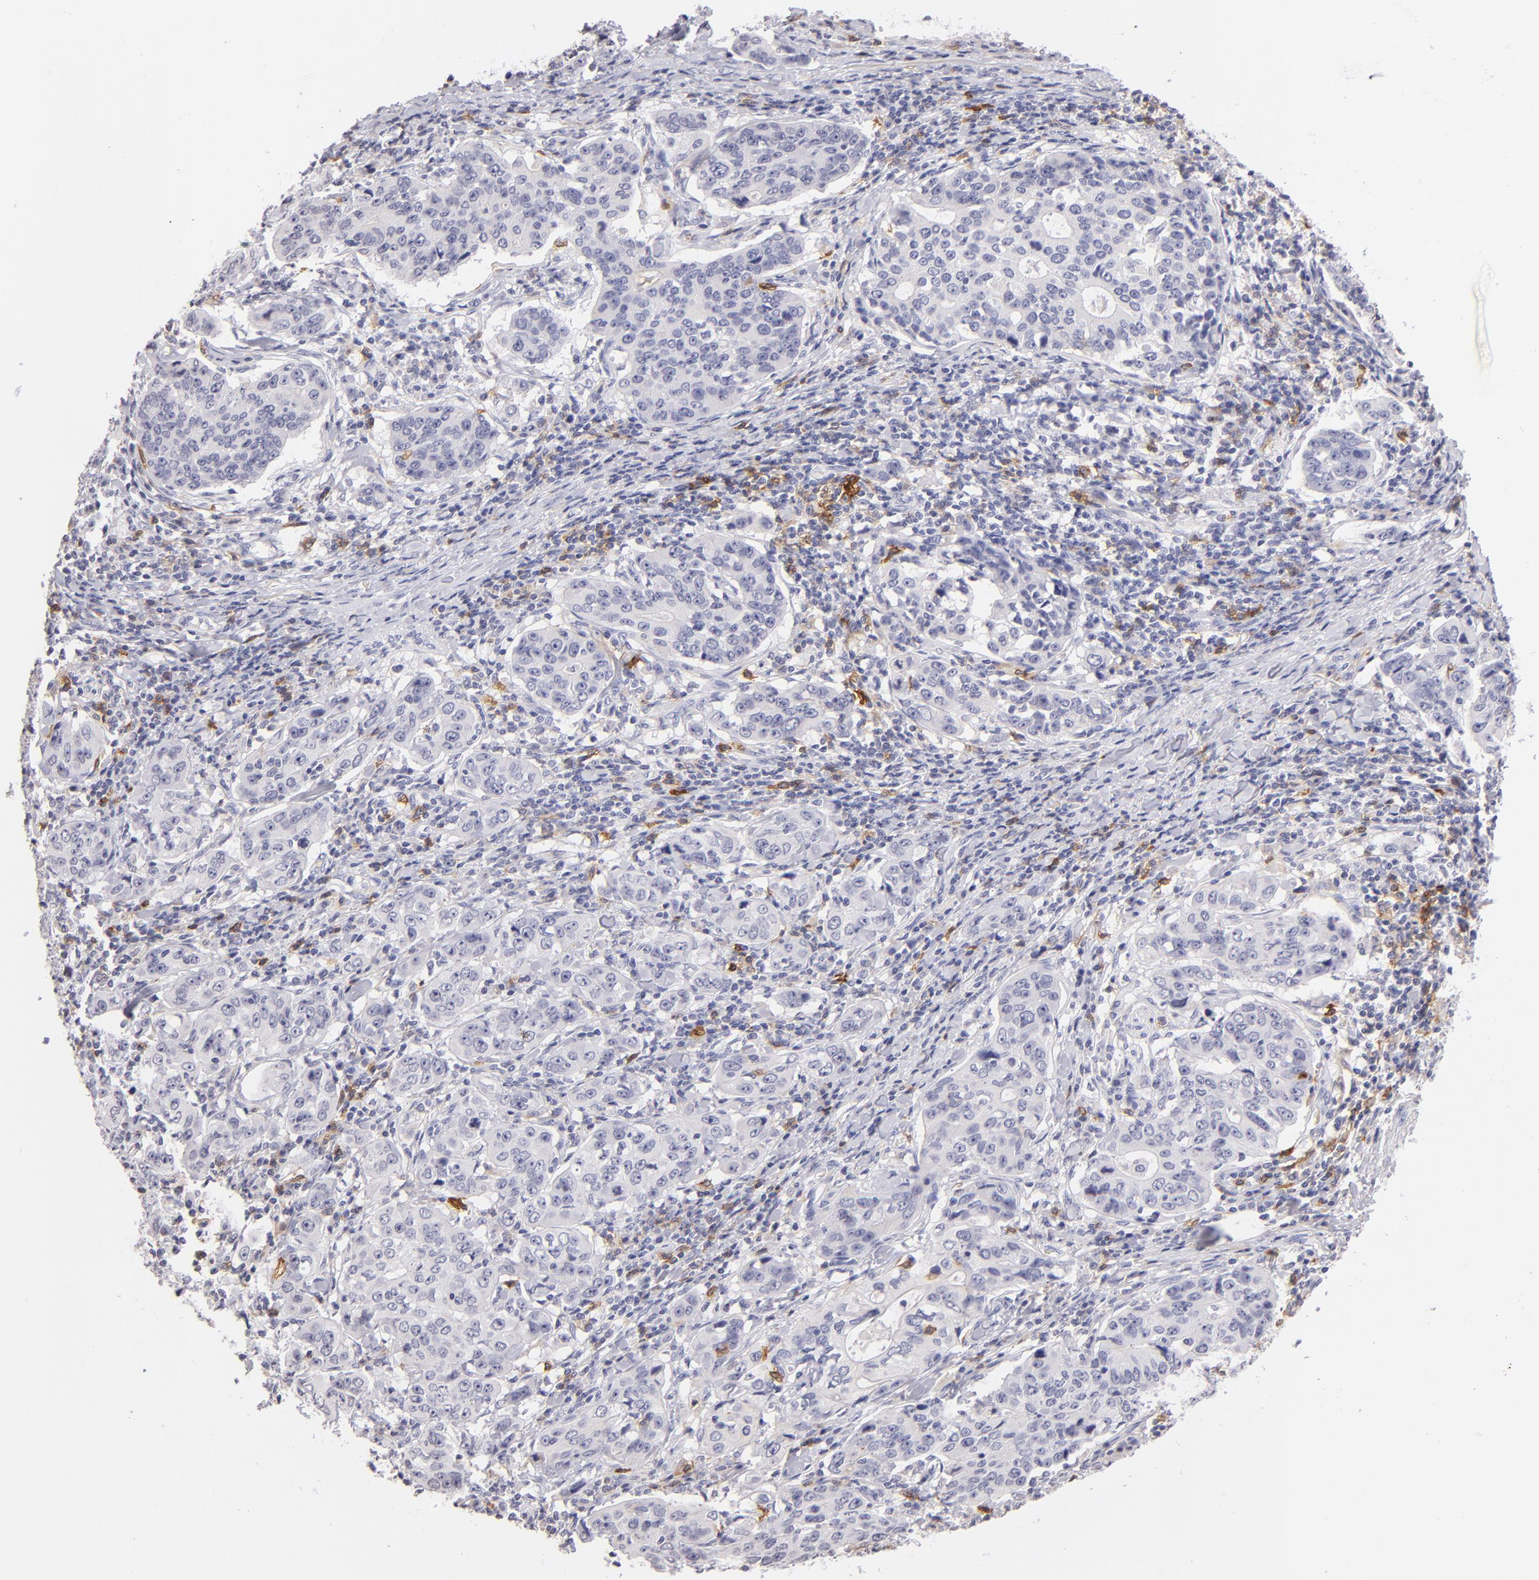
{"staining": {"intensity": "negative", "quantity": "none", "location": "none"}, "tissue": "stomach cancer", "cell_type": "Tumor cells", "image_type": "cancer", "snomed": [{"axis": "morphology", "description": "Adenocarcinoma, NOS"}, {"axis": "topography", "description": "Esophagus"}, {"axis": "topography", "description": "Stomach"}], "caption": "Human adenocarcinoma (stomach) stained for a protein using immunohistochemistry (IHC) shows no staining in tumor cells.", "gene": "IL2RA", "patient": {"sex": "male", "age": 74}}